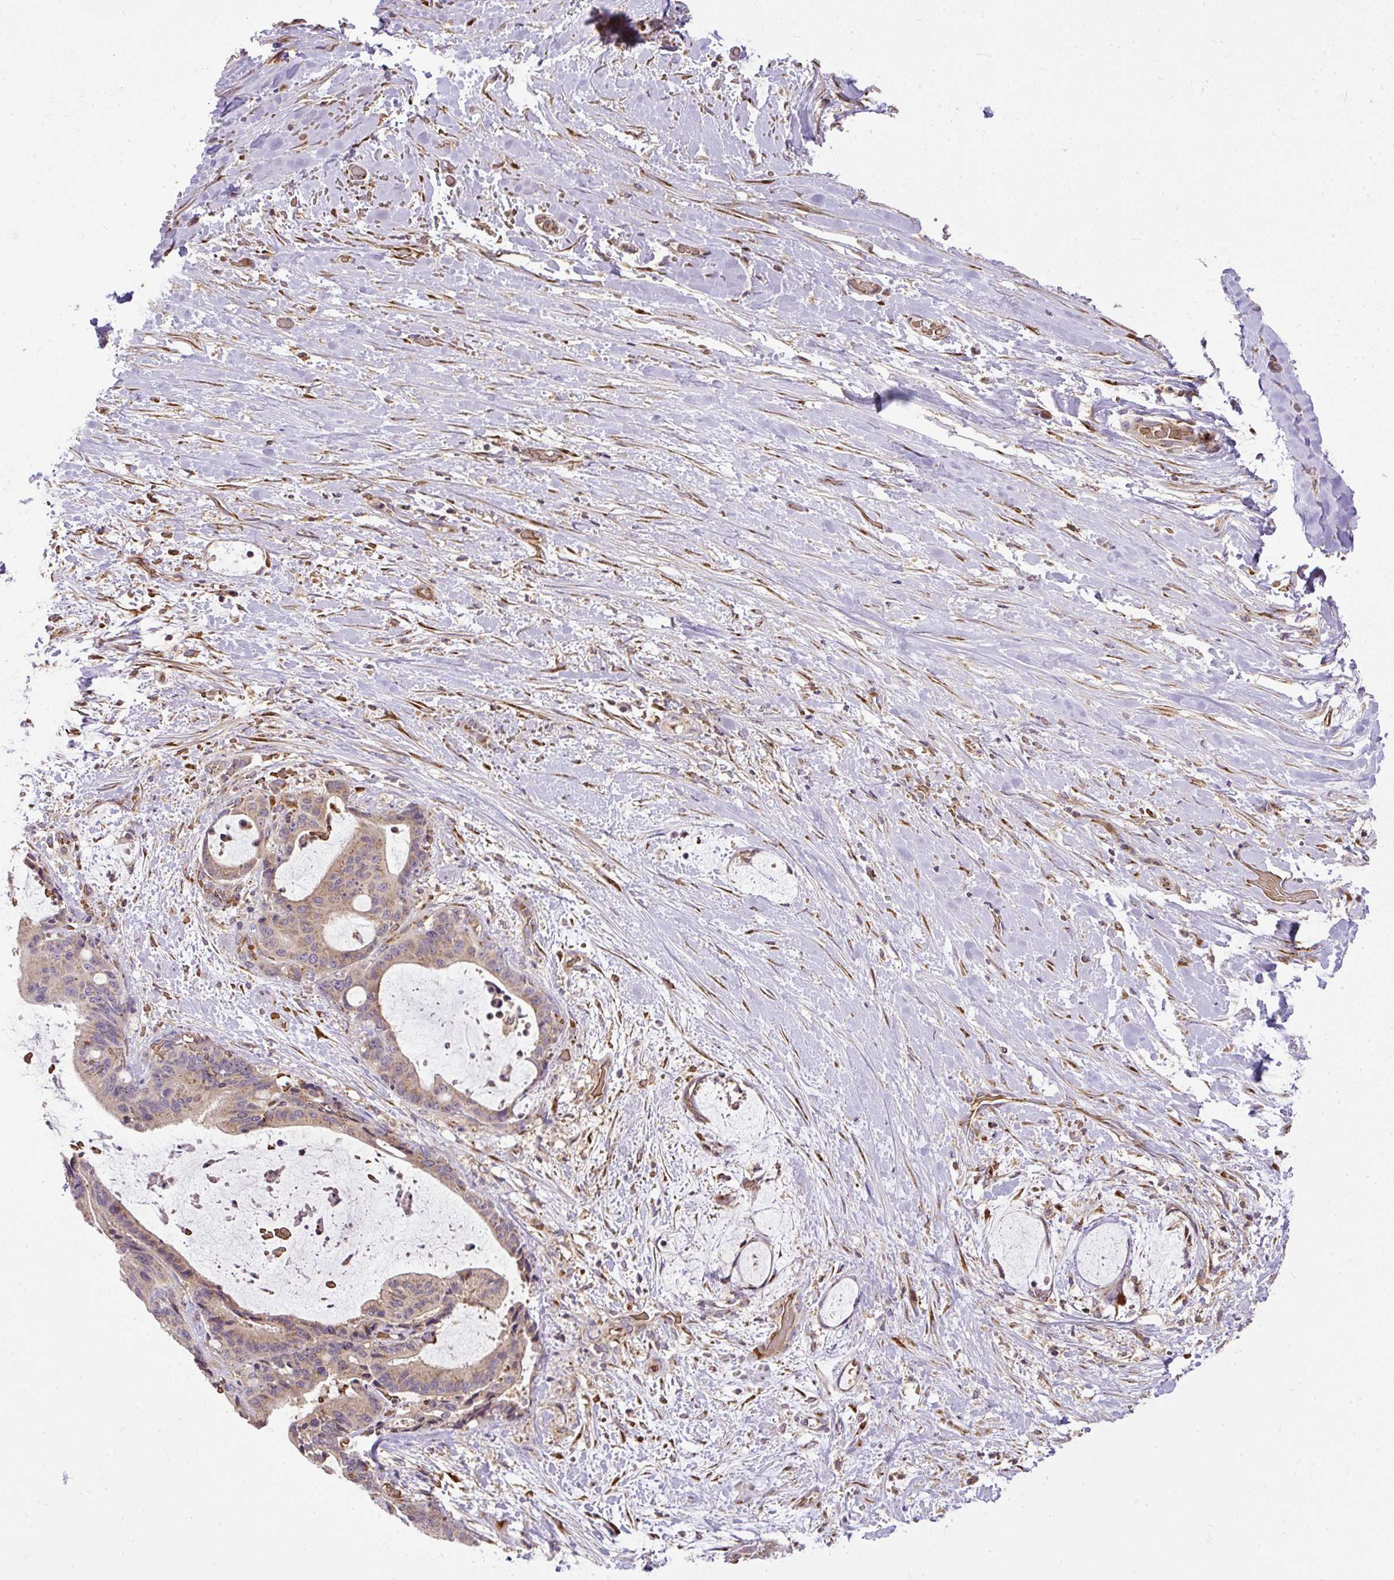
{"staining": {"intensity": "moderate", "quantity": ">75%", "location": "cytoplasmic/membranous"}, "tissue": "liver cancer", "cell_type": "Tumor cells", "image_type": "cancer", "snomed": [{"axis": "morphology", "description": "Normal tissue, NOS"}, {"axis": "morphology", "description": "Cholangiocarcinoma"}, {"axis": "topography", "description": "Liver"}, {"axis": "topography", "description": "Peripheral nerve tissue"}], "caption": "IHC staining of liver cancer (cholangiocarcinoma), which demonstrates medium levels of moderate cytoplasmic/membranous expression in approximately >75% of tumor cells indicating moderate cytoplasmic/membranous protein staining. The staining was performed using DAB (brown) for protein detection and nuclei were counterstained in hematoxylin (blue).", "gene": "SMC4", "patient": {"sex": "female", "age": 73}}